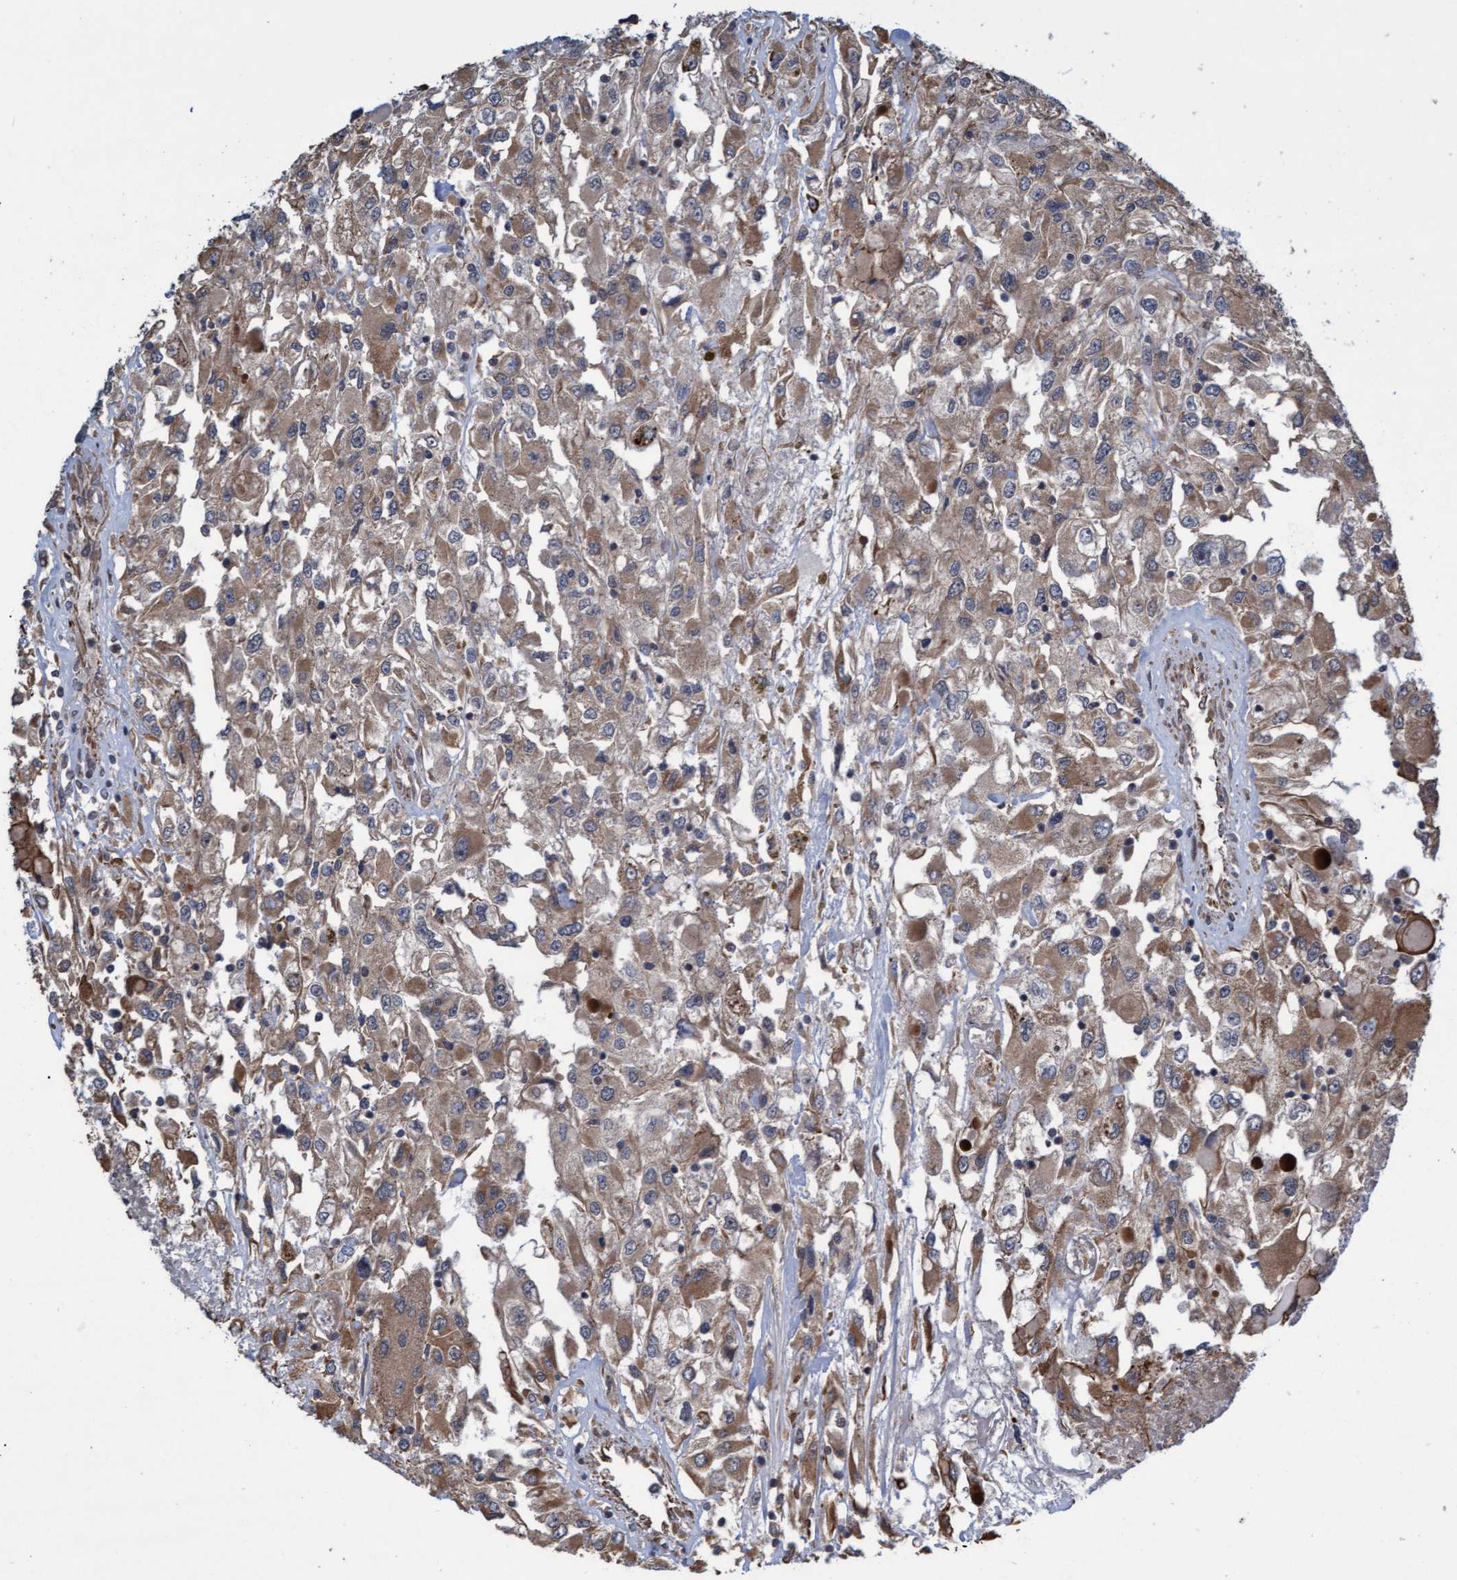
{"staining": {"intensity": "moderate", "quantity": ">75%", "location": "cytoplasmic/membranous"}, "tissue": "renal cancer", "cell_type": "Tumor cells", "image_type": "cancer", "snomed": [{"axis": "morphology", "description": "Adenocarcinoma, NOS"}, {"axis": "topography", "description": "Kidney"}], "caption": "This photomicrograph exhibits immunohistochemistry staining of human renal cancer, with medium moderate cytoplasmic/membranous expression in about >75% of tumor cells.", "gene": "TNFRSF10B", "patient": {"sex": "female", "age": 52}}